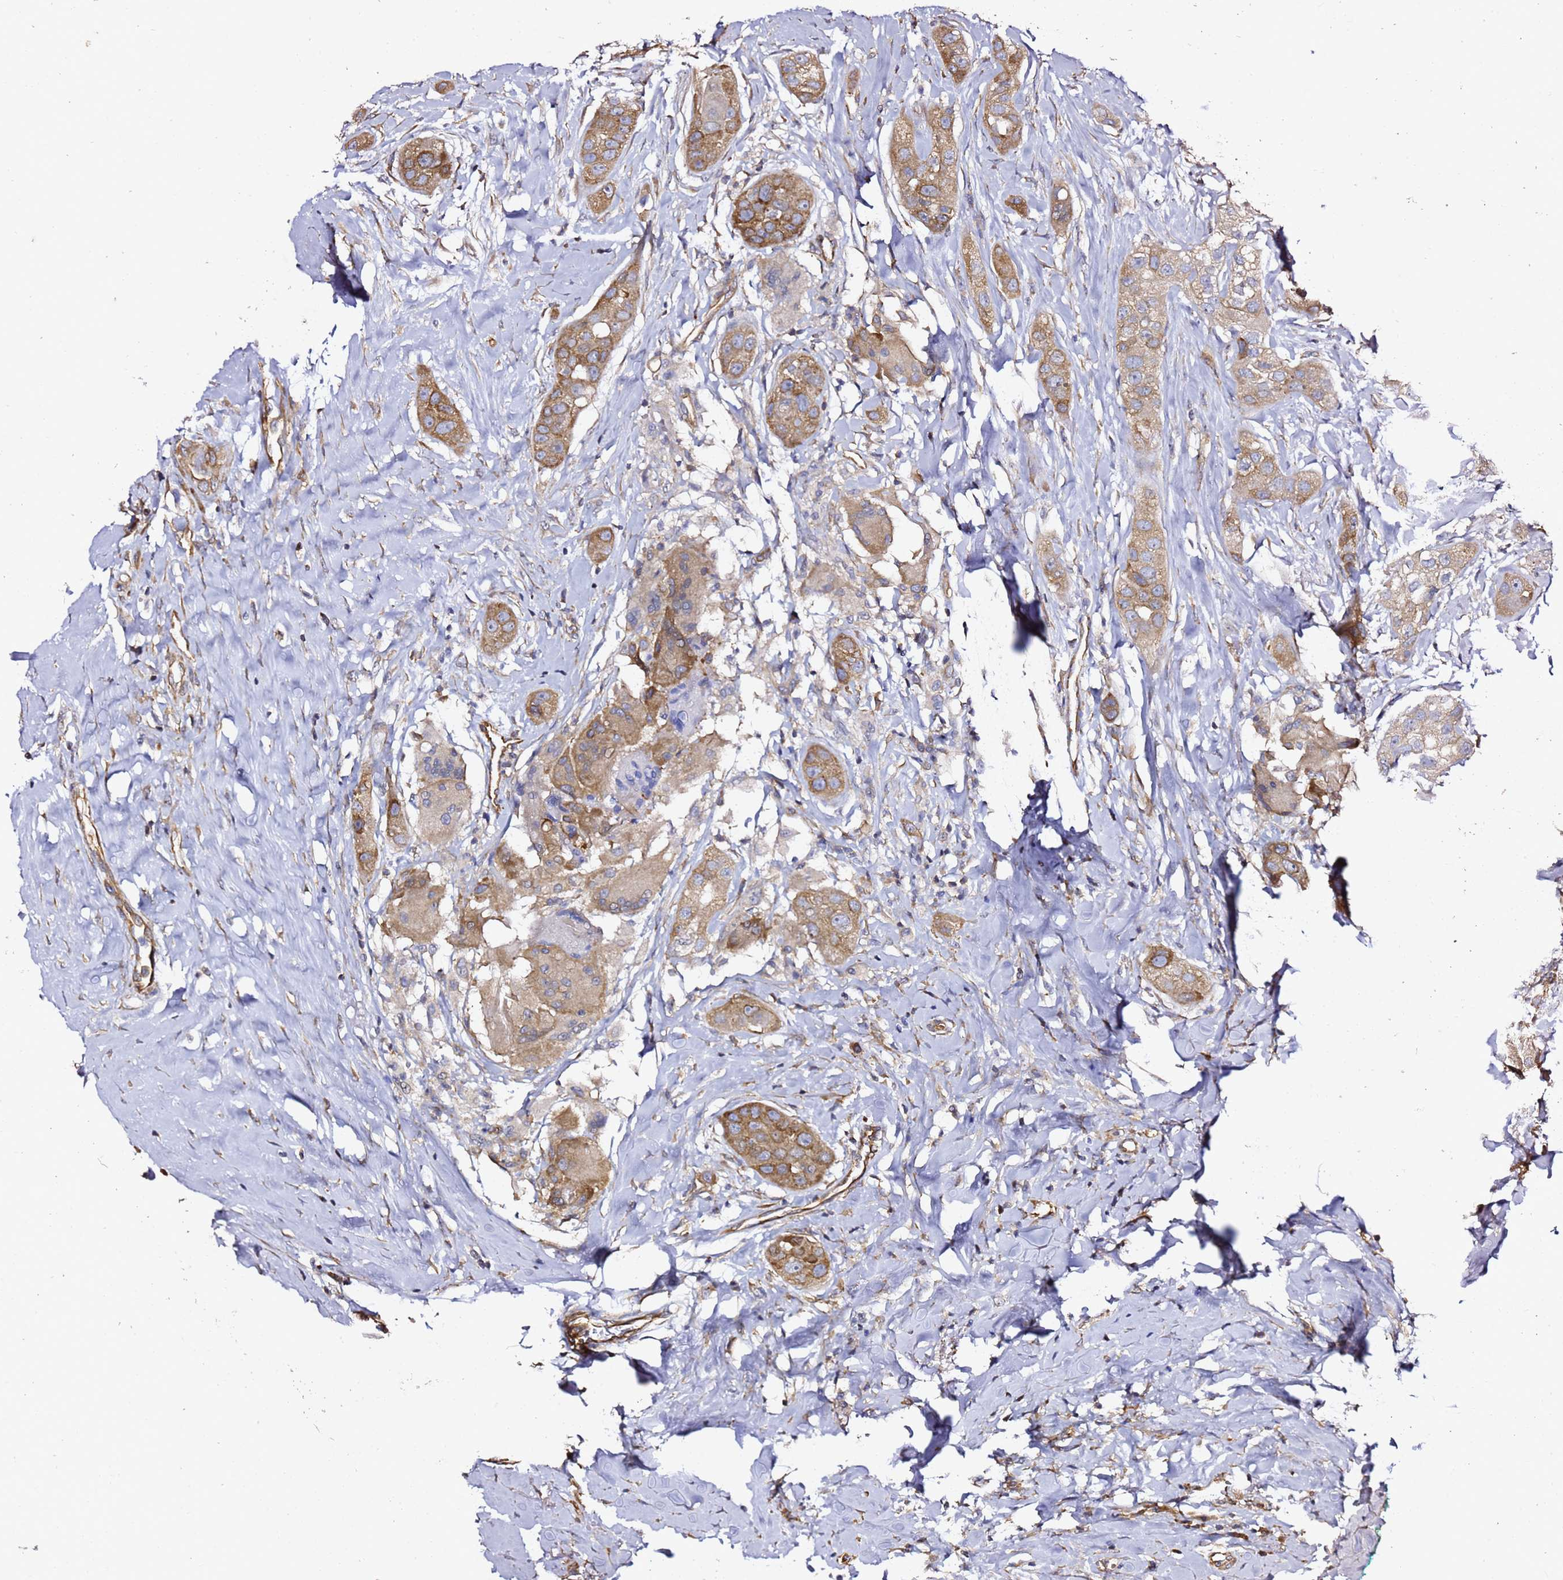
{"staining": {"intensity": "moderate", "quantity": ">75%", "location": "cytoplasmic/membranous"}, "tissue": "head and neck cancer", "cell_type": "Tumor cells", "image_type": "cancer", "snomed": [{"axis": "morphology", "description": "Normal tissue, NOS"}, {"axis": "morphology", "description": "Squamous cell carcinoma, NOS"}, {"axis": "topography", "description": "Skeletal muscle"}, {"axis": "topography", "description": "Head-Neck"}], "caption": "Squamous cell carcinoma (head and neck) stained with immunohistochemistry (IHC) shows moderate cytoplasmic/membranous positivity in about >75% of tumor cells. (DAB (3,3'-diaminobenzidine) IHC with brightfield microscopy, high magnification).", "gene": "TPST1", "patient": {"sex": "male", "age": 51}}